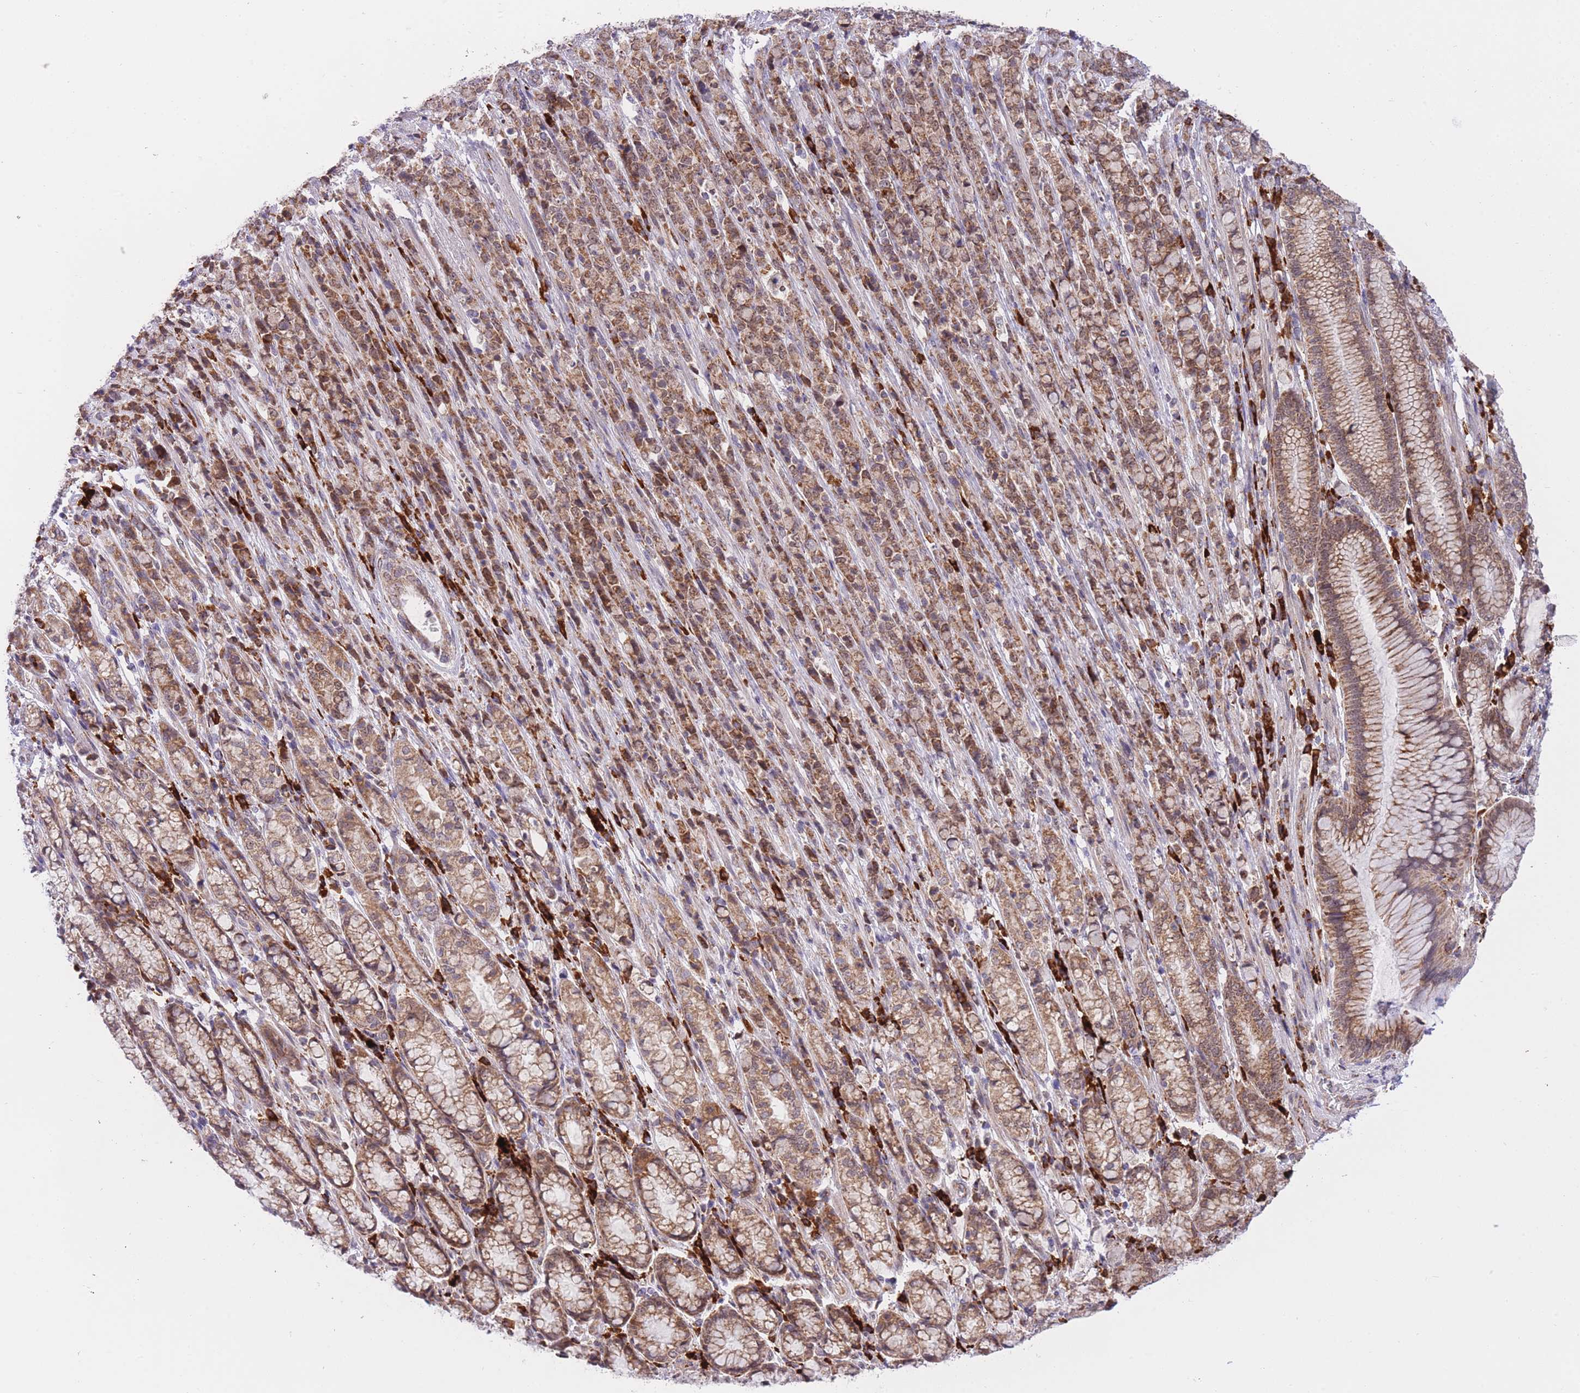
{"staining": {"intensity": "moderate", "quantity": ">75%", "location": "cytoplasmic/membranous"}, "tissue": "stomach cancer", "cell_type": "Tumor cells", "image_type": "cancer", "snomed": [{"axis": "morphology", "description": "Adenocarcinoma, NOS"}, {"axis": "topography", "description": "Stomach"}], "caption": "IHC (DAB (3,3'-diaminobenzidine)) staining of adenocarcinoma (stomach) displays moderate cytoplasmic/membranous protein expression in about >75% of tumor cells. (IHC, brightfield microscopy, high magnification).", "gene": "EXOSC8", "patient": {"sex": "female", "age": 79}}